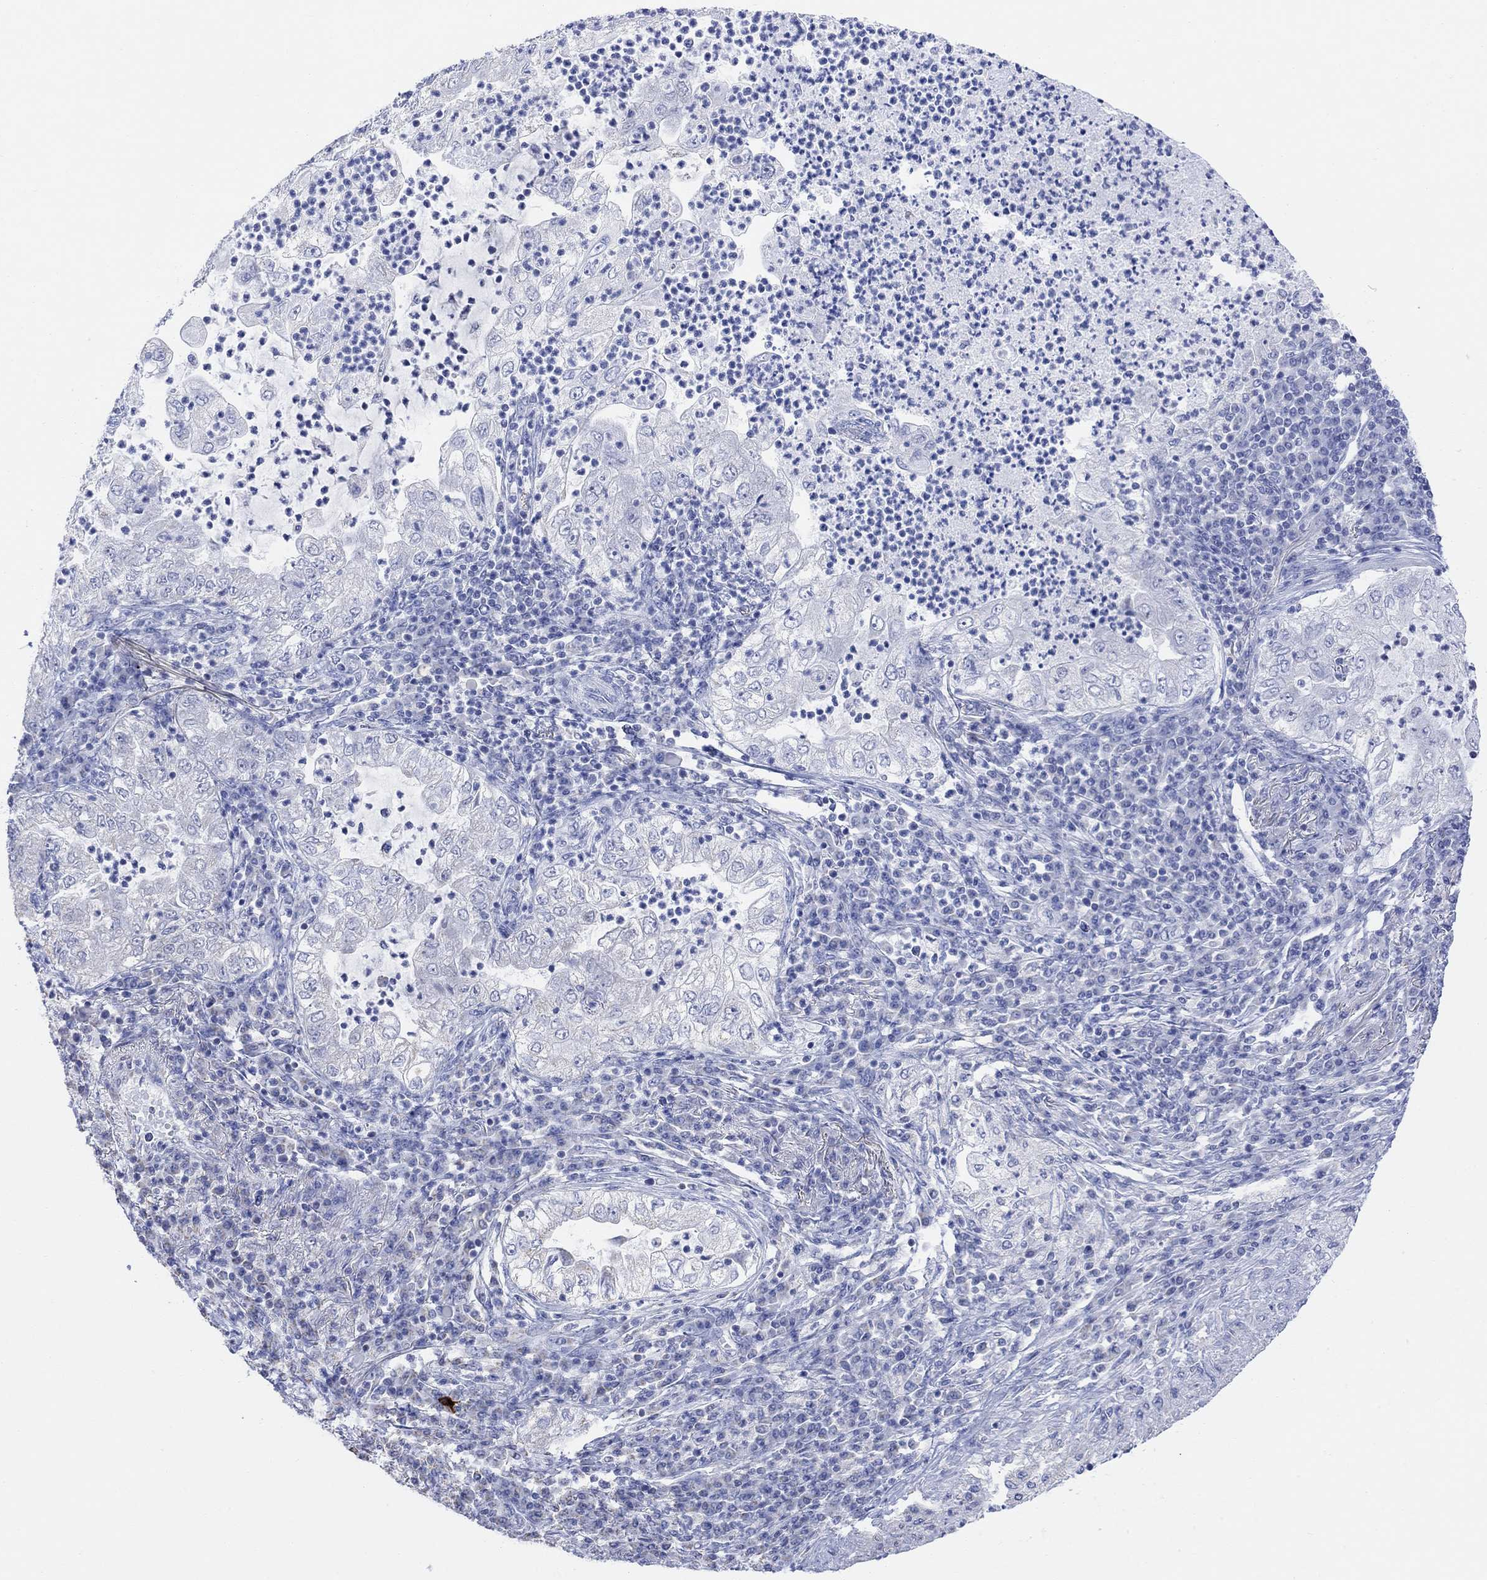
{"staining": {"intensity": "negative", "quantity": "none", "location": "none"}, "tissue": "lung cancer", "cell_type": "Tumor cells", "image_type": "cancer", "snomed": [{"axis": "morphology", "description": "Adenocarcinoma, NOS"}, {"axis": "topography", "description": "Lung"}], "caption": "There is no significant positivity in tumor cells of lung adenocarcinoma.", "gene": "SYT12", "patient": {"sex": "female", "age": 73}}